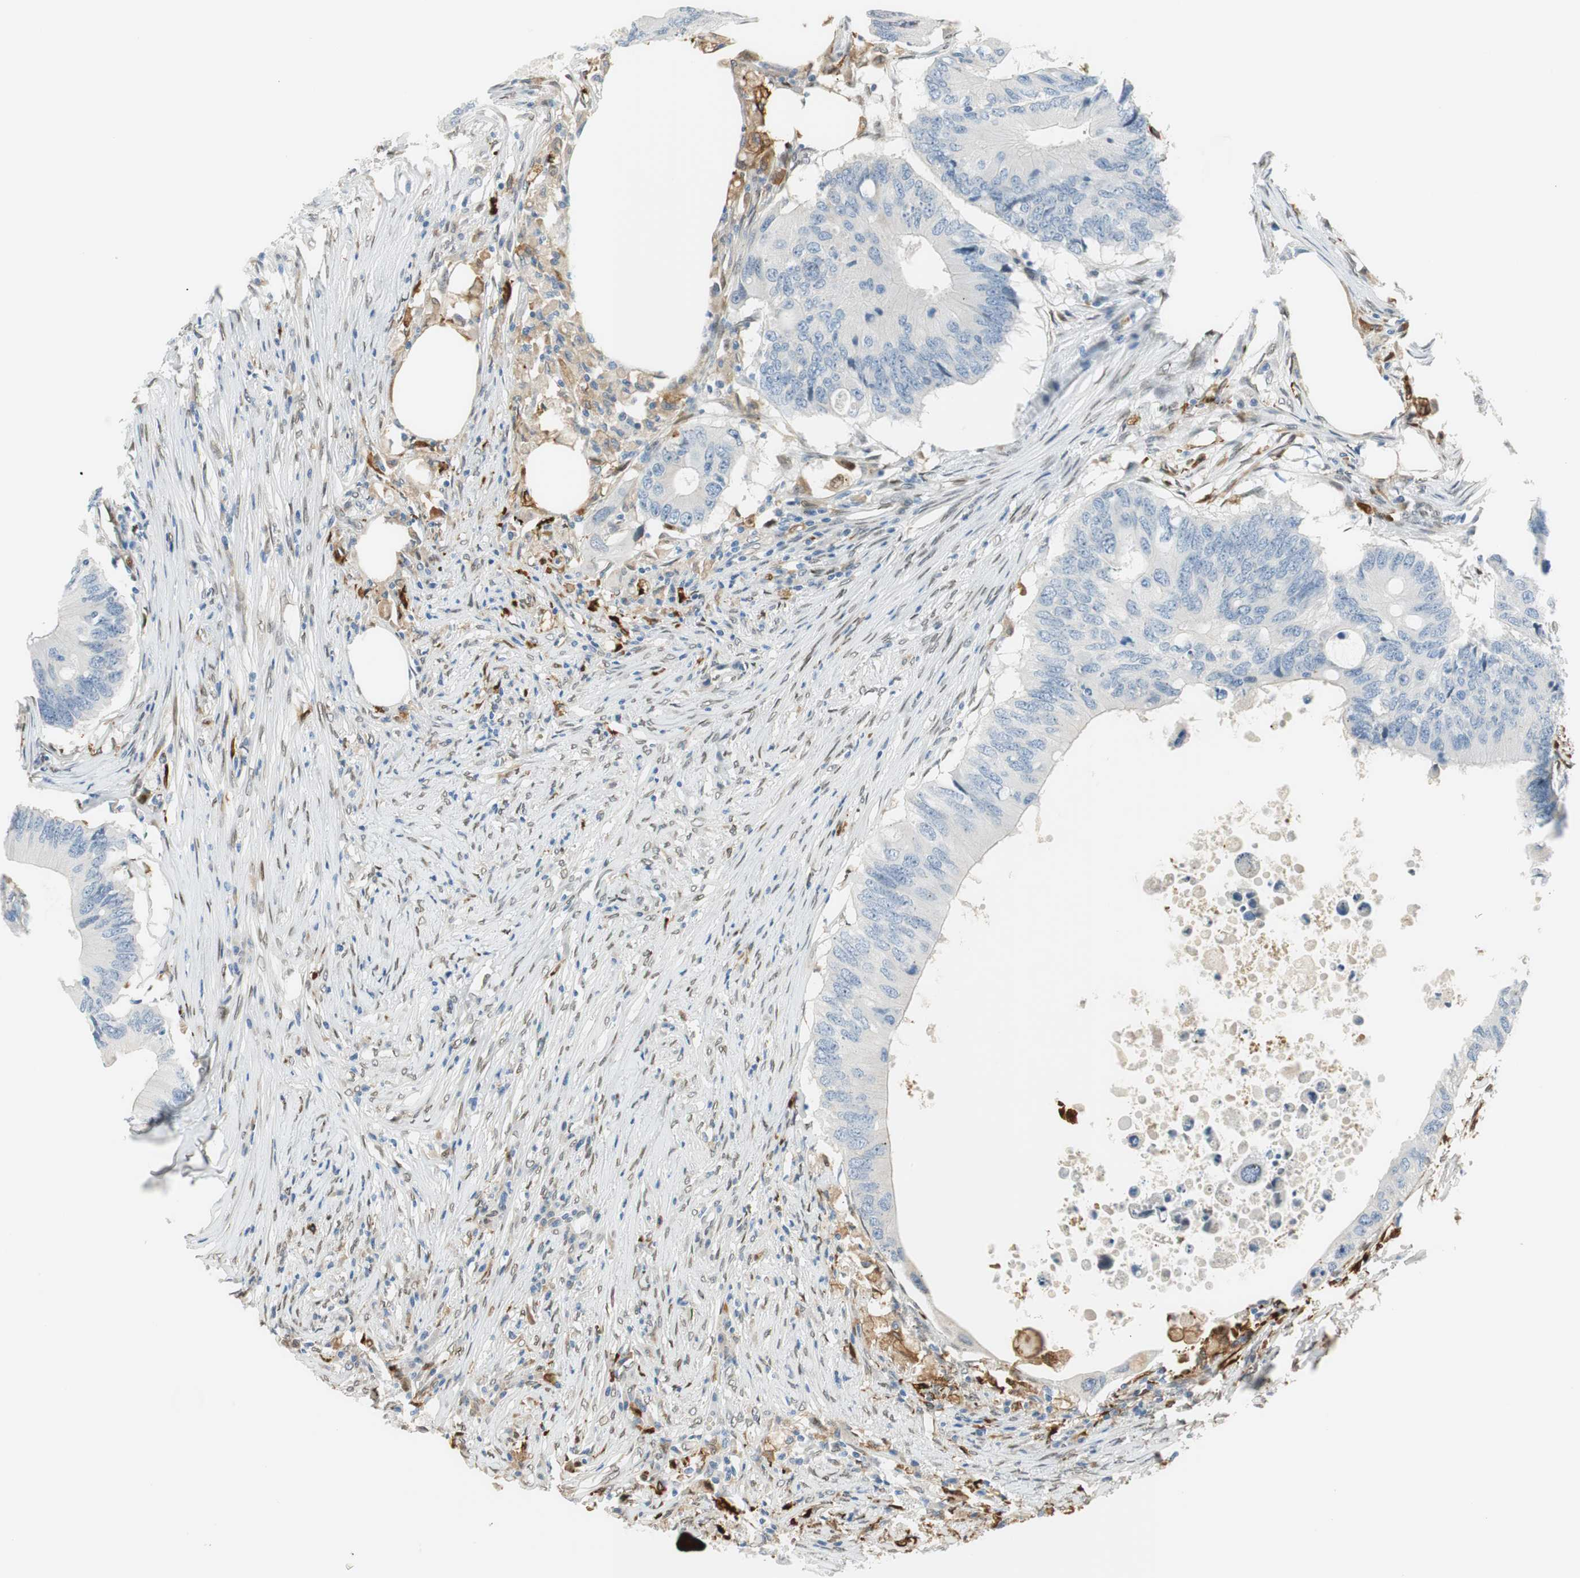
{"staining": {"intensity": "negative", "quantity": "none", "location": "none"}, "tissue": "colorectal cancer", "cell_type": "Tumor cells", "image_type": "cancer", "snomed": [{"axis": "morphology", "description": "Adenocarcinoma, NOS"}, {"axis": "topography", "description": "Colon"}], "caption": "An immunohistochemistry (IHC) micrograph of adenocarcinoma (colorectal) is shown. There is no staining in tumor cells of adenocarcinoma (colorectal).", "gene": "TMEM260", "patient": {"sex": "male", "age": 71}}